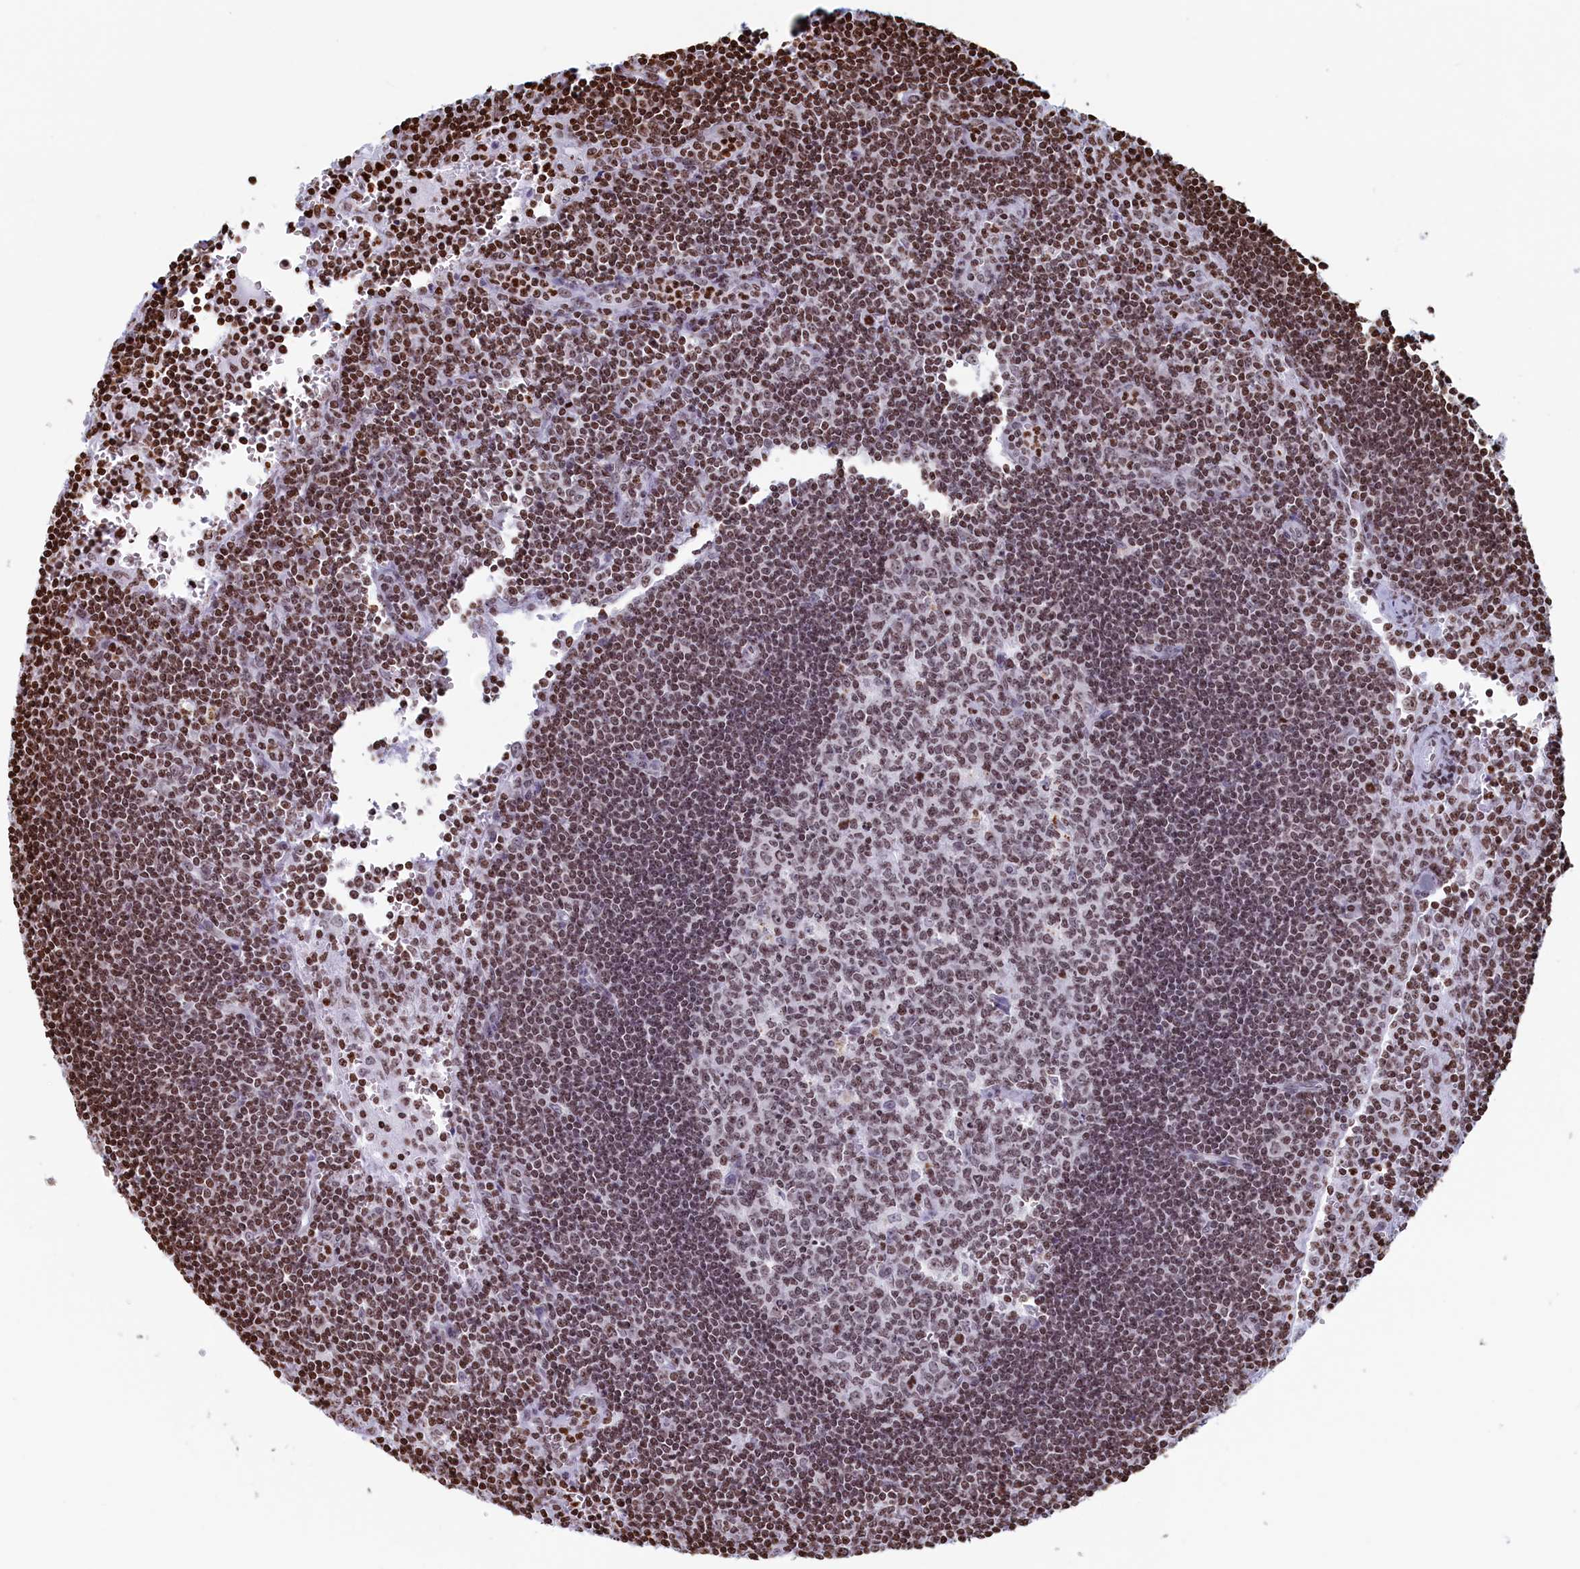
{"staining": {"intensity": "moderate", "quantity": "25%-75%", "location": "nuclear"}, "tissue": "lymph node", "cell_type": "Germinal center cells", "image_type": "normal", "snomed": [{"axis": "morphology", "description": "Normal tissue, NOS"}, {"axis": "topography", "description": "Lymph node"}], "caption": "A medium amount of moderate nuclear positivity is present in about 25%-75% of germinal center cells in benign lymph node. (DAB = brown stain, brightfield microscopy at high magnification).", "gene": "APOBEC3A", "patient": {"sex": "female", "age": 32}}